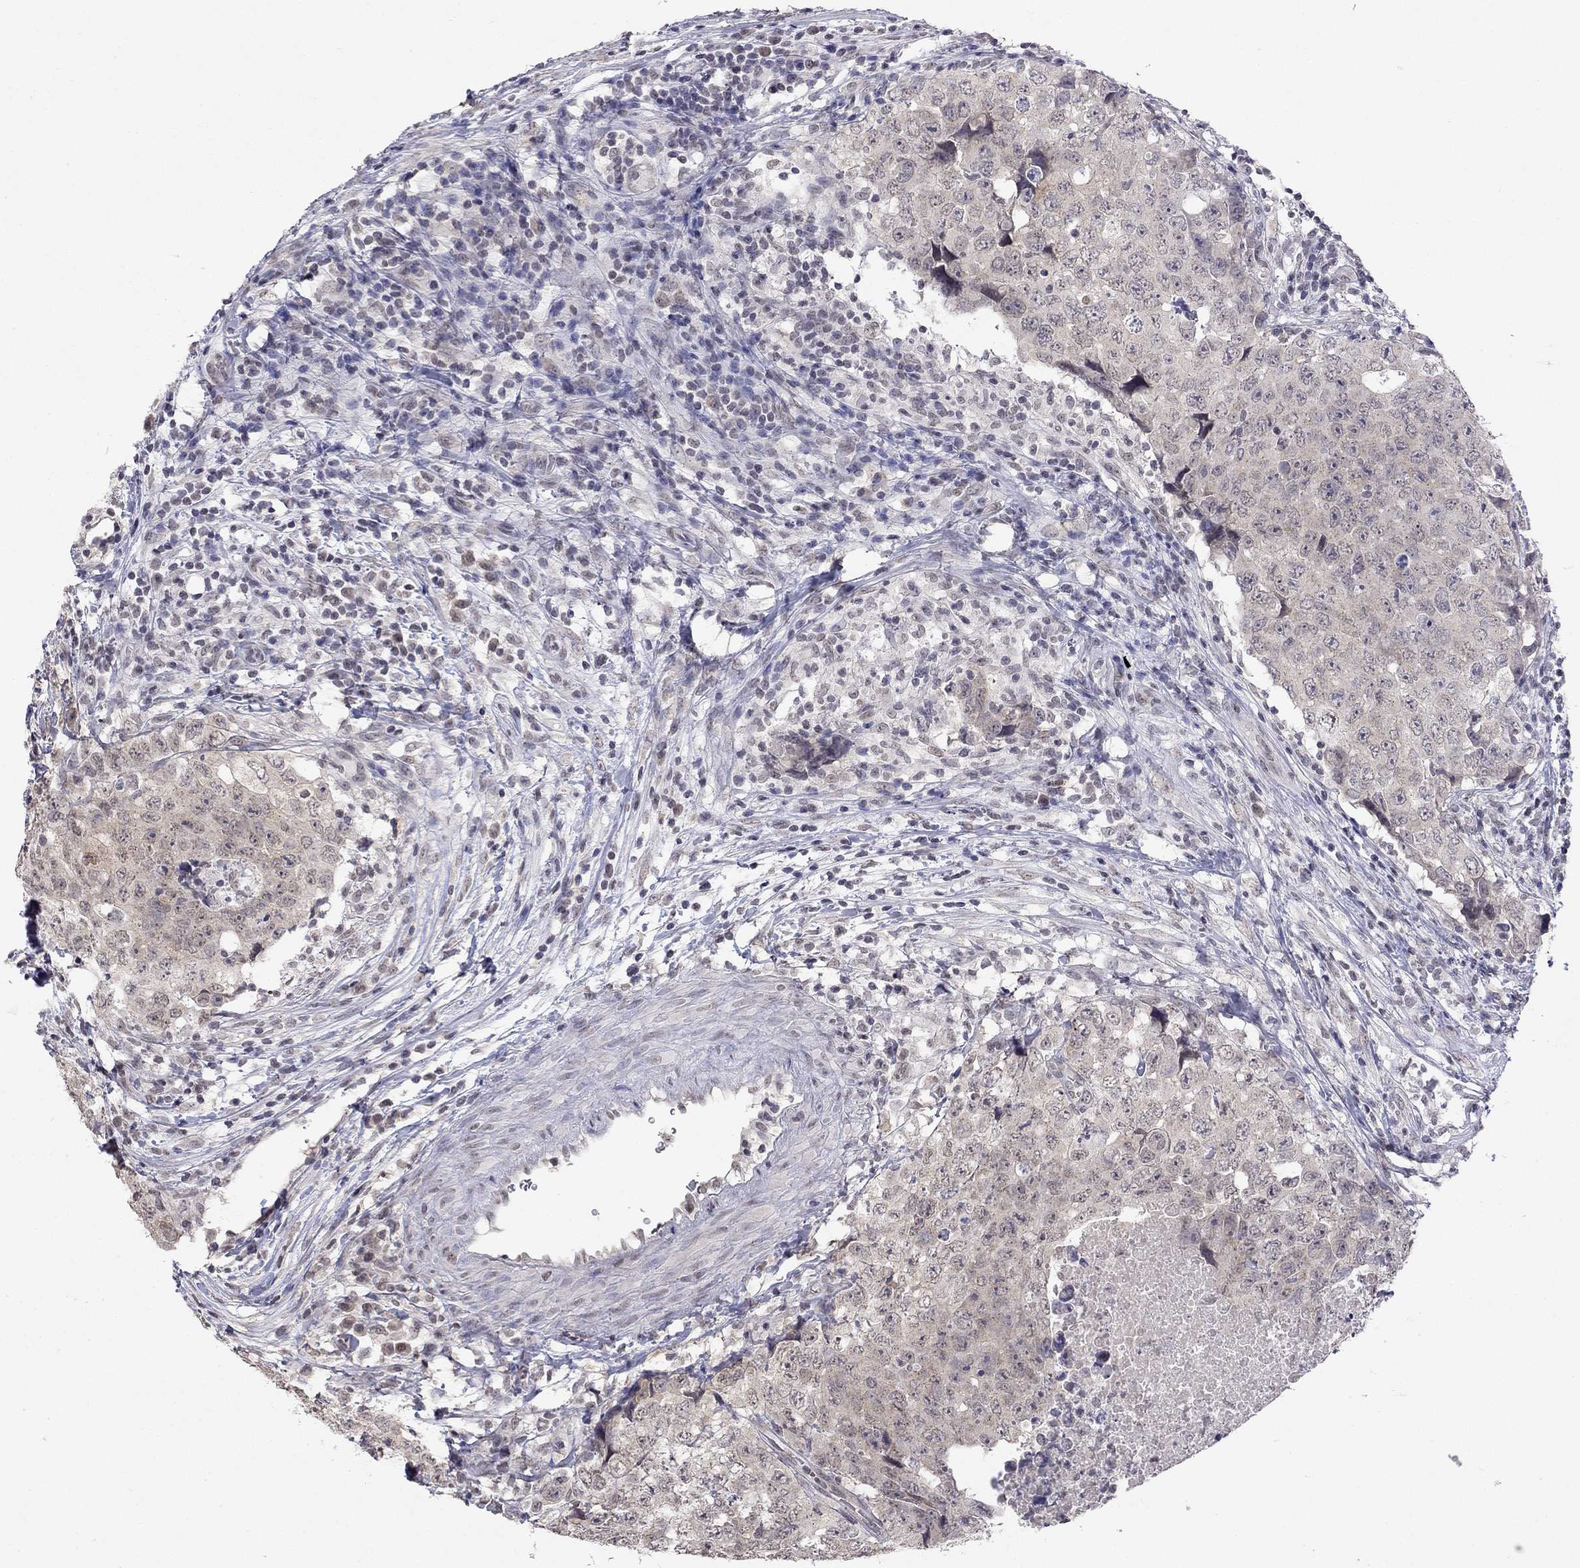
{"staining": {"intensity": "weak", "quantity": "<25%", "location": "cytoplasmic/membranous"}, "tissue": "testis cancer", "cell_type": "Tumor cells", "image_type": "cancer", "snomed": [{"axis": "morphology", "description": "Seminoma, NOS"}, {"axis": "topography", "description": "Testis"}], "caption": "This histopathology image is of testis seminoma stained with immunohistochemistry (IHC) to label a protein in brown with the nuclei are counter-stained blue. There is no positivity in tumor cells.", "gene": "WNK3", "patient": {"sex": "male", "age": 34}}